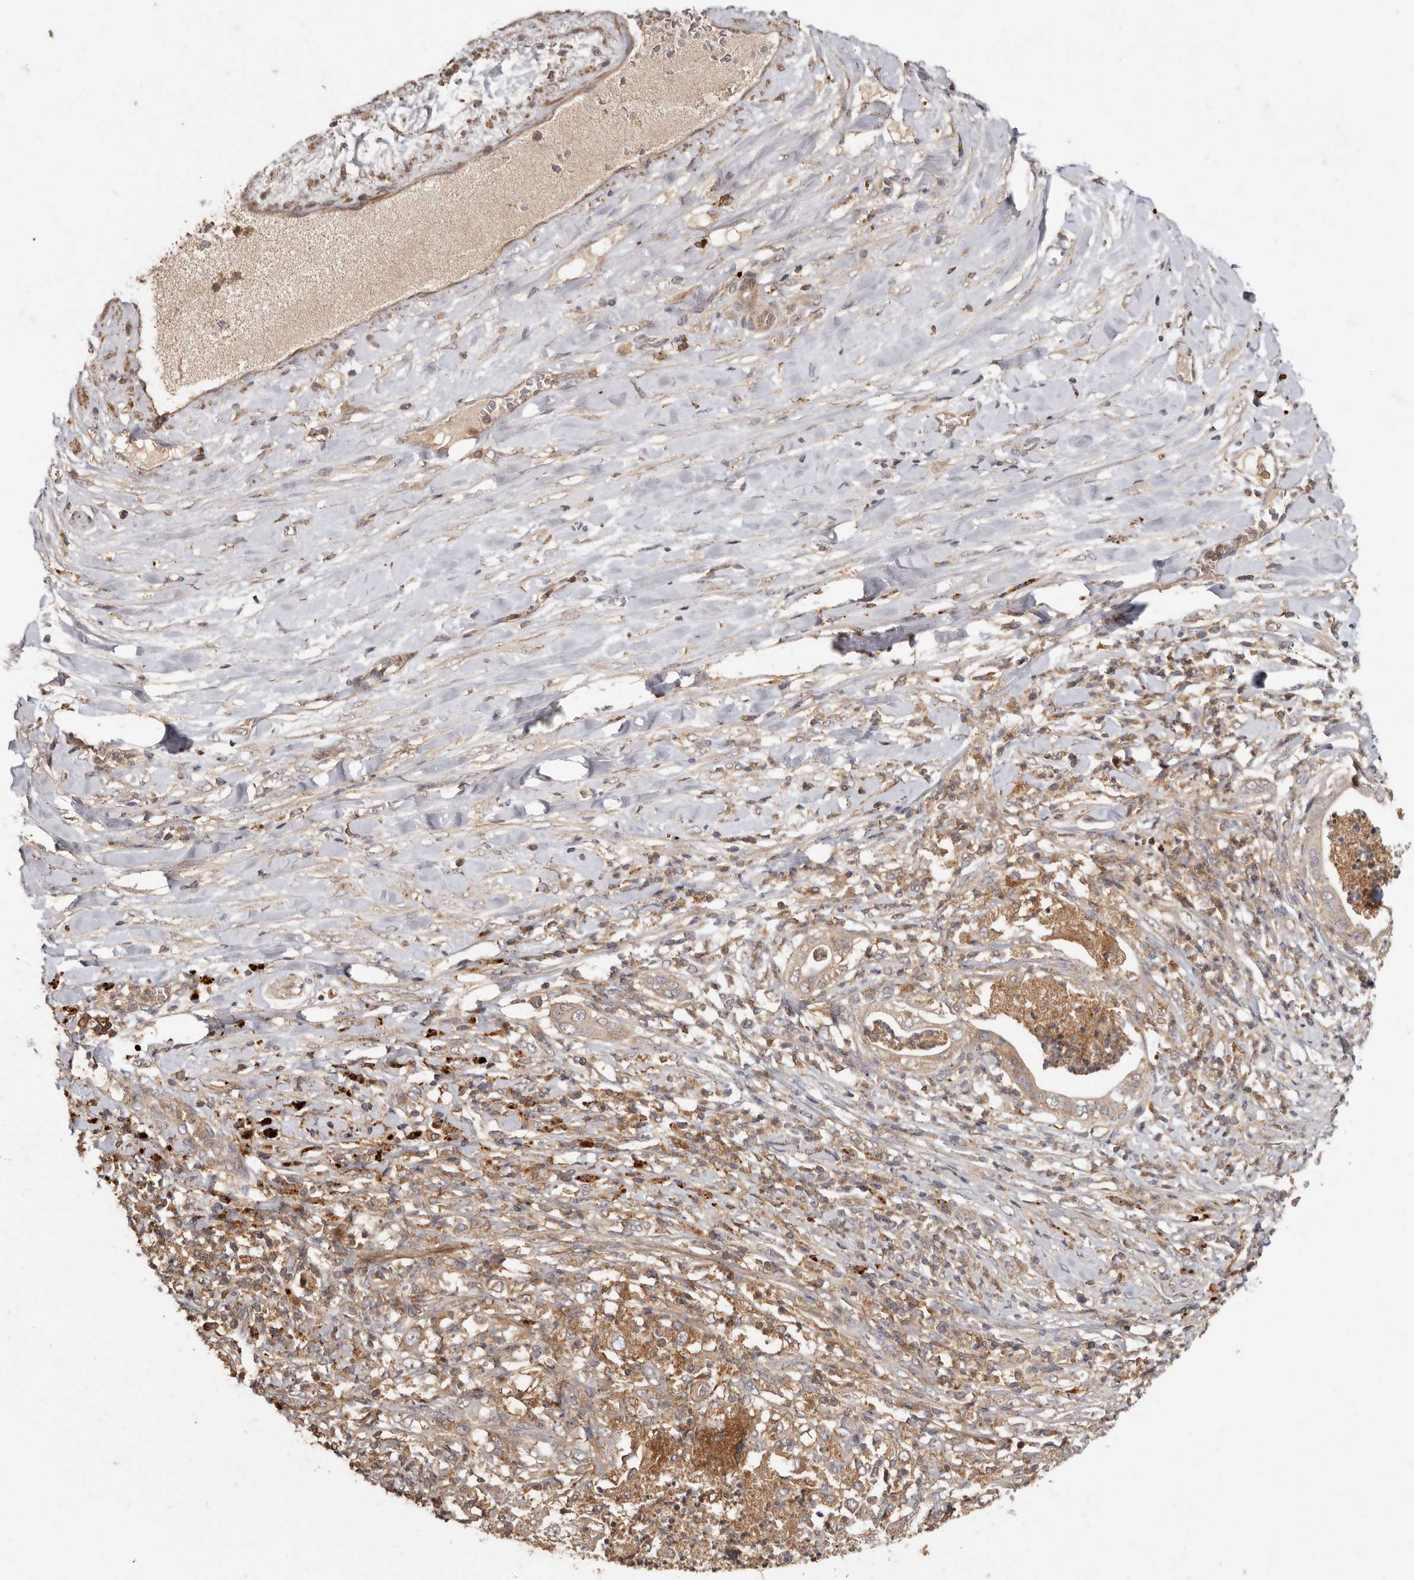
{"staining": {"intensity": "moderate", "quantity": ">75%", "location": "cytoplasmic/membranous"}, "tissue": "pancreatic cancer", "cell_type": "Tumor cells", "image_type": "cancer", "snomed": [{"axis": "morphology", "description": "Adenocarcinoma, NOS"}, {"axis": "topography", "description": "Pancreas"}], "caption": "The immunohistochemical stain shows moderate cytoplasmic/membranous positivity in tumor cells of adenocarcinoma (pancreatic) tissue. Ihc stains the protein of interest in brown and the nuclei are stained blue.", "gene": "RWDD1", "patient": {"sex": "female", "age": 78}}